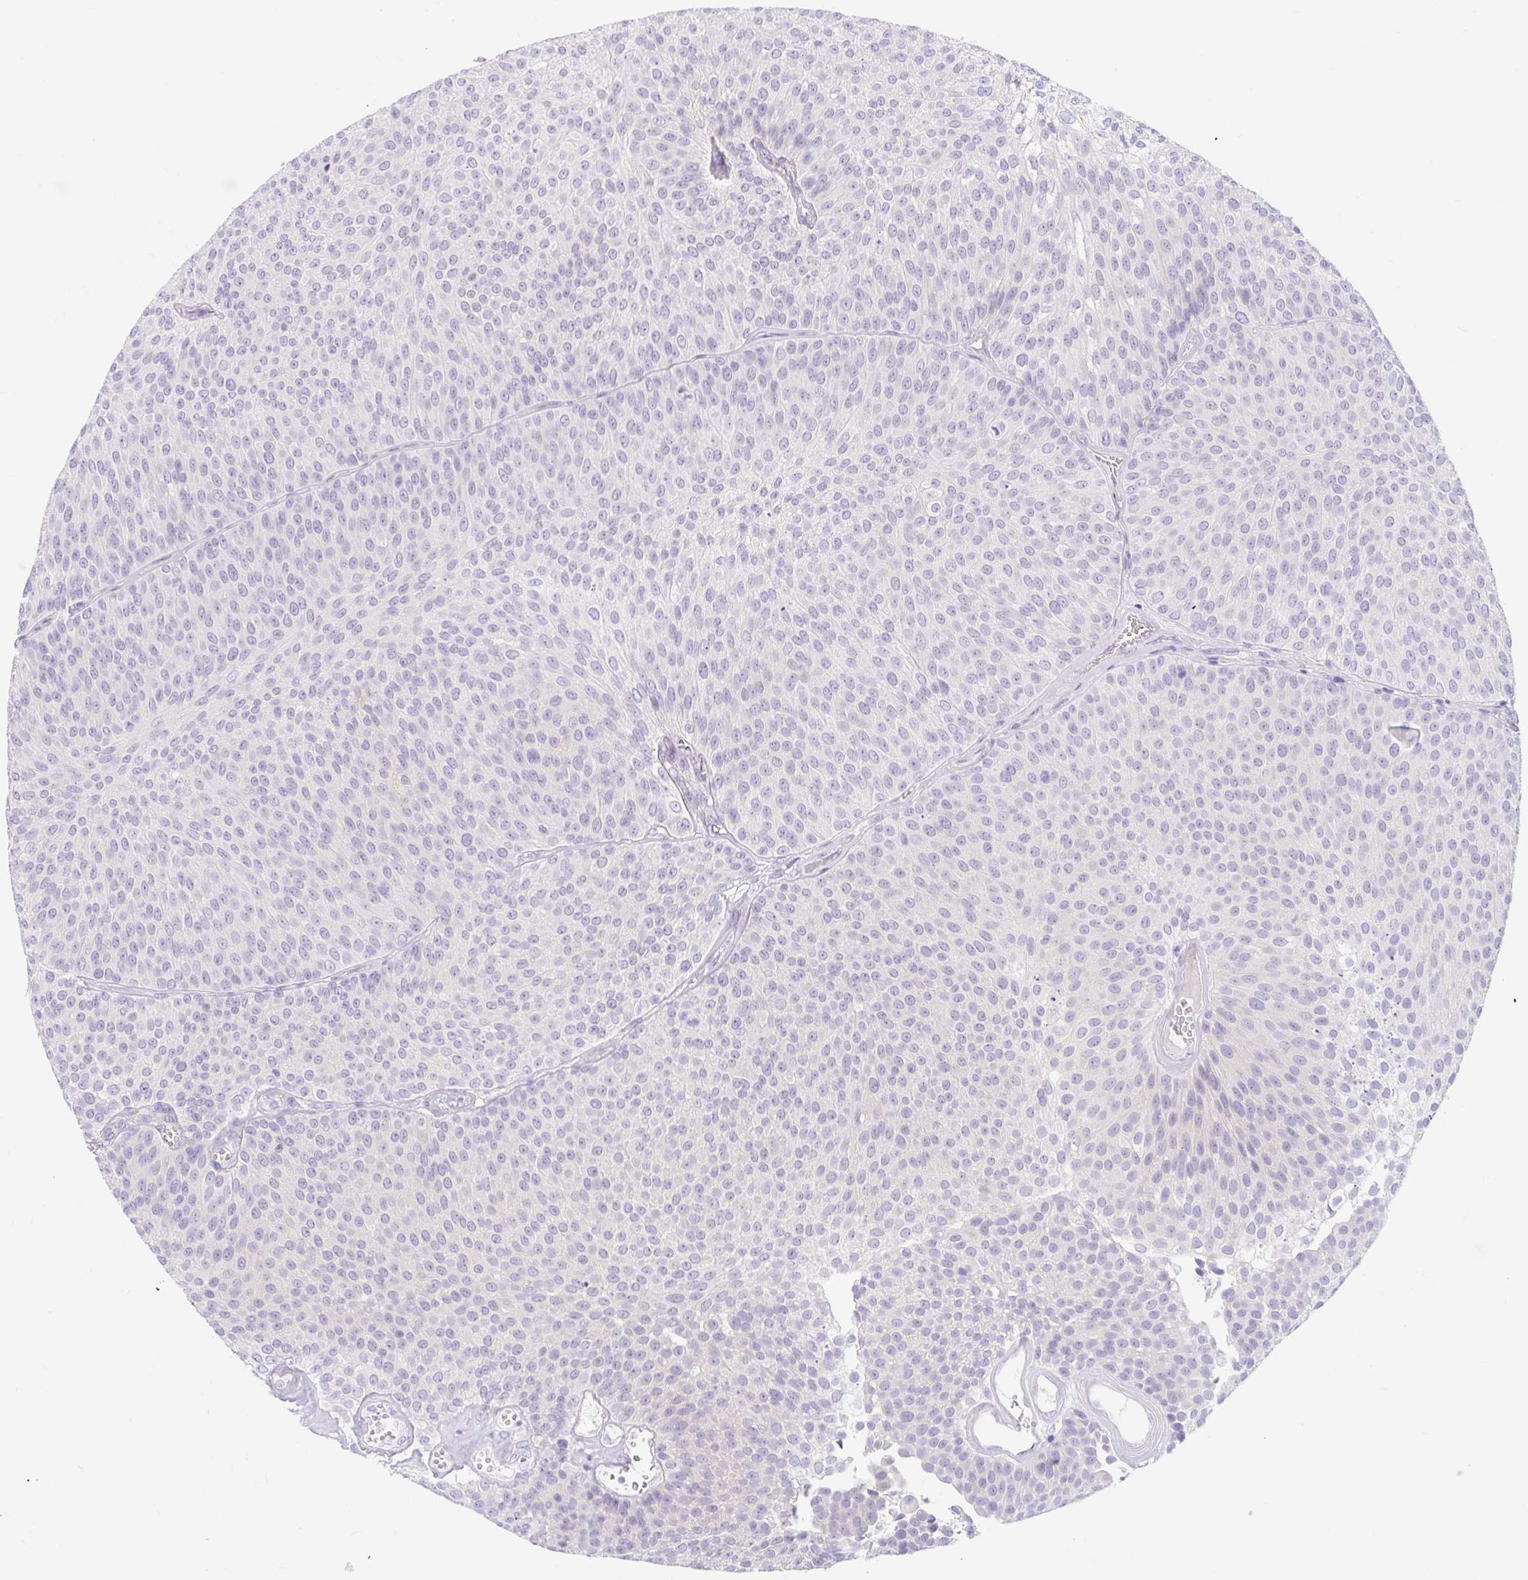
{"staining": {"intensity": "negative", "quantity": "none", "location": "none"}, "tissue": "urothelial cancer", "cell_type": "Tumor cells", "image_type": "cancer", "snomed": [{"axis": "morphology", "description": "Urothelial carcinoma, Low grade"}, {"axis": "topography", "description": "Urinary bladder"}], "caption": "IHC image of urothelial carcinoma (low-grade) stained for a protein (brown), which reveals no positivity in tumor cells.", "gene": "SLC28A1", "patient": {"sex": "female", "age": 79}}